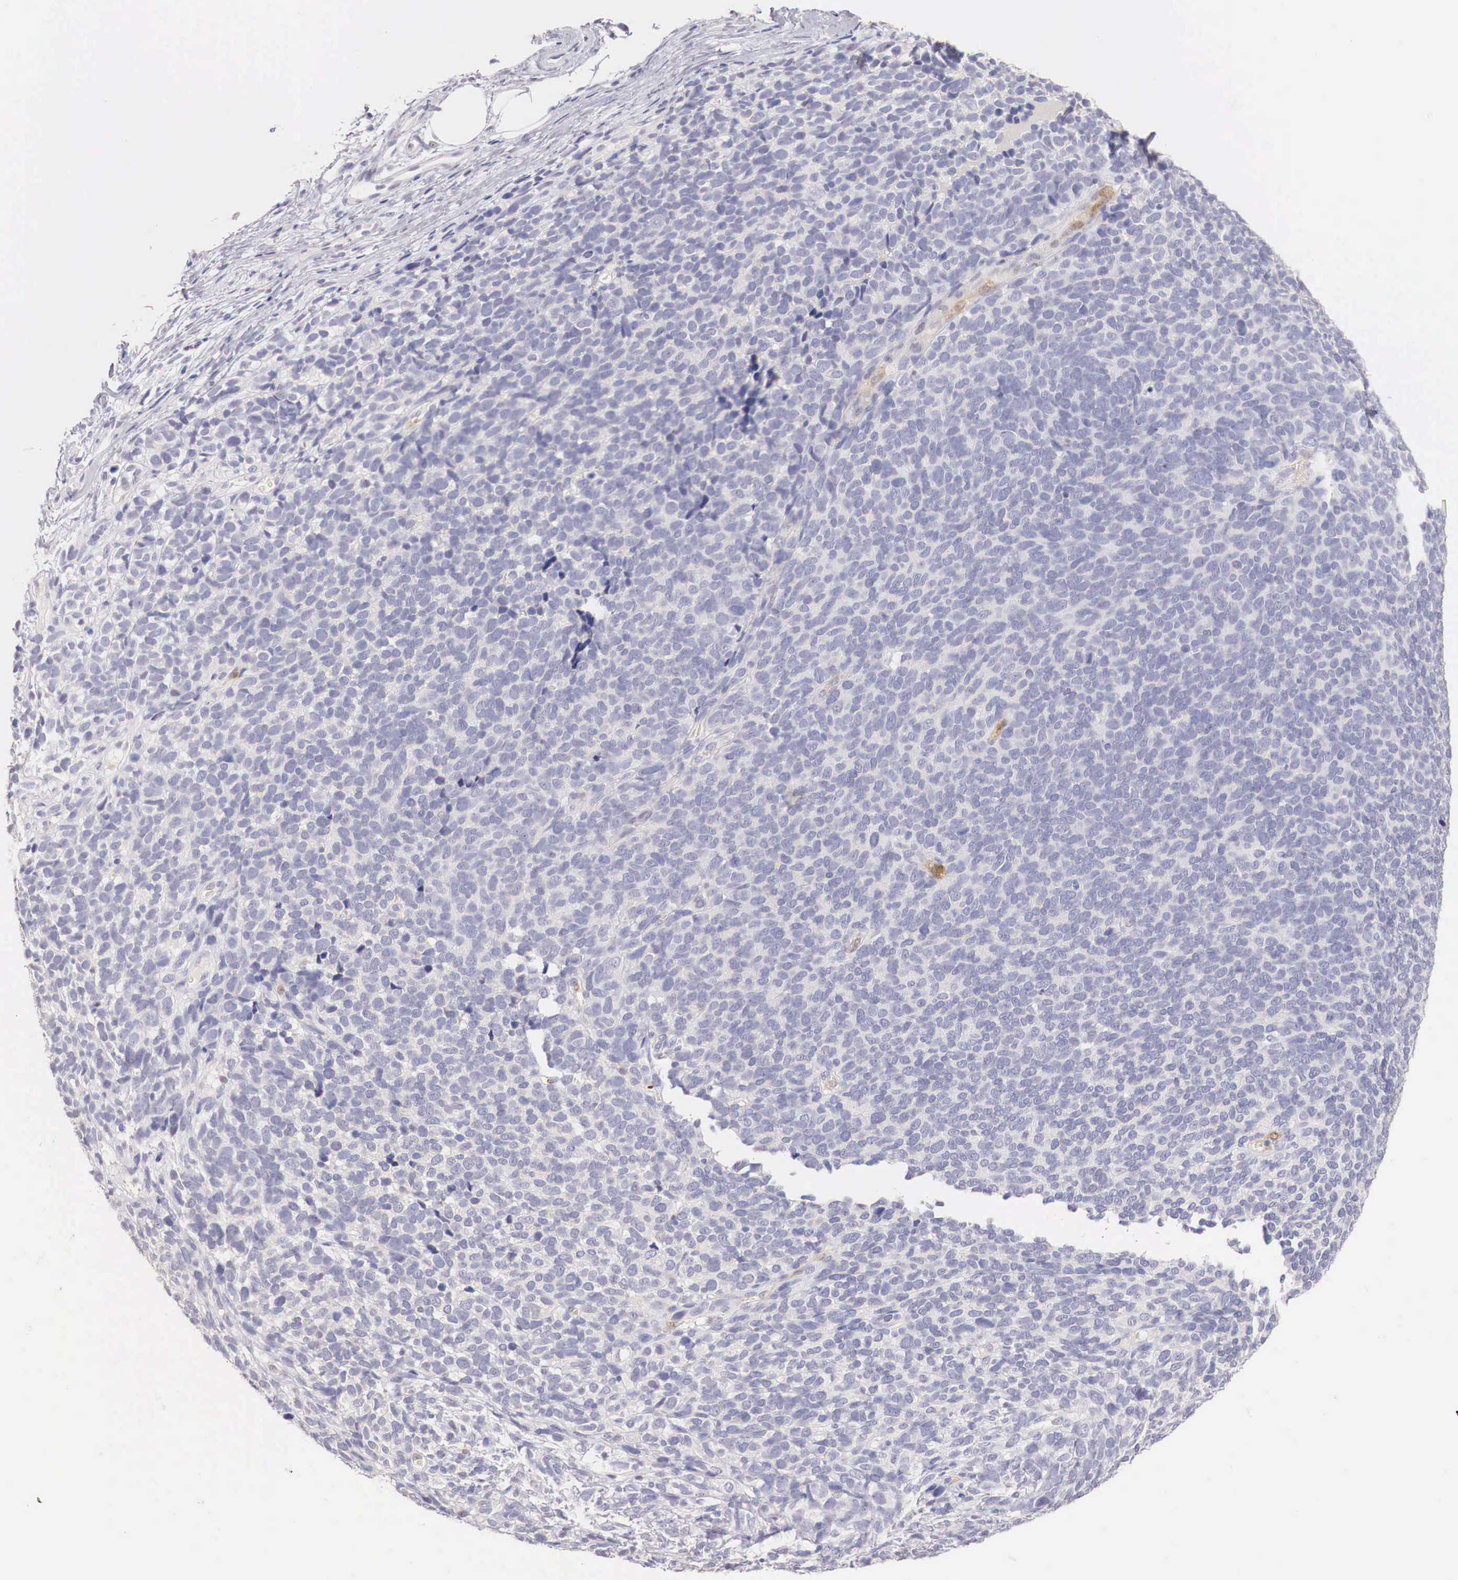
{"staining": {"intensity": "negative", "quantity": "none", "location": "none"}, "tissue": "melanoma", "cell_type": "Tumor cells", "image_type": "cancer", "snomed": [{"axis": "morphology", "description": "Malignant melanoma, NOS"}, {"axis": "topography", "description": "Skin"}], "caption": "Malignant melanoma stained for a protein using IHC displays no staining tumor cells.", "gene": "ITIH6", "patient": {"sex": "female", "age": 85}}